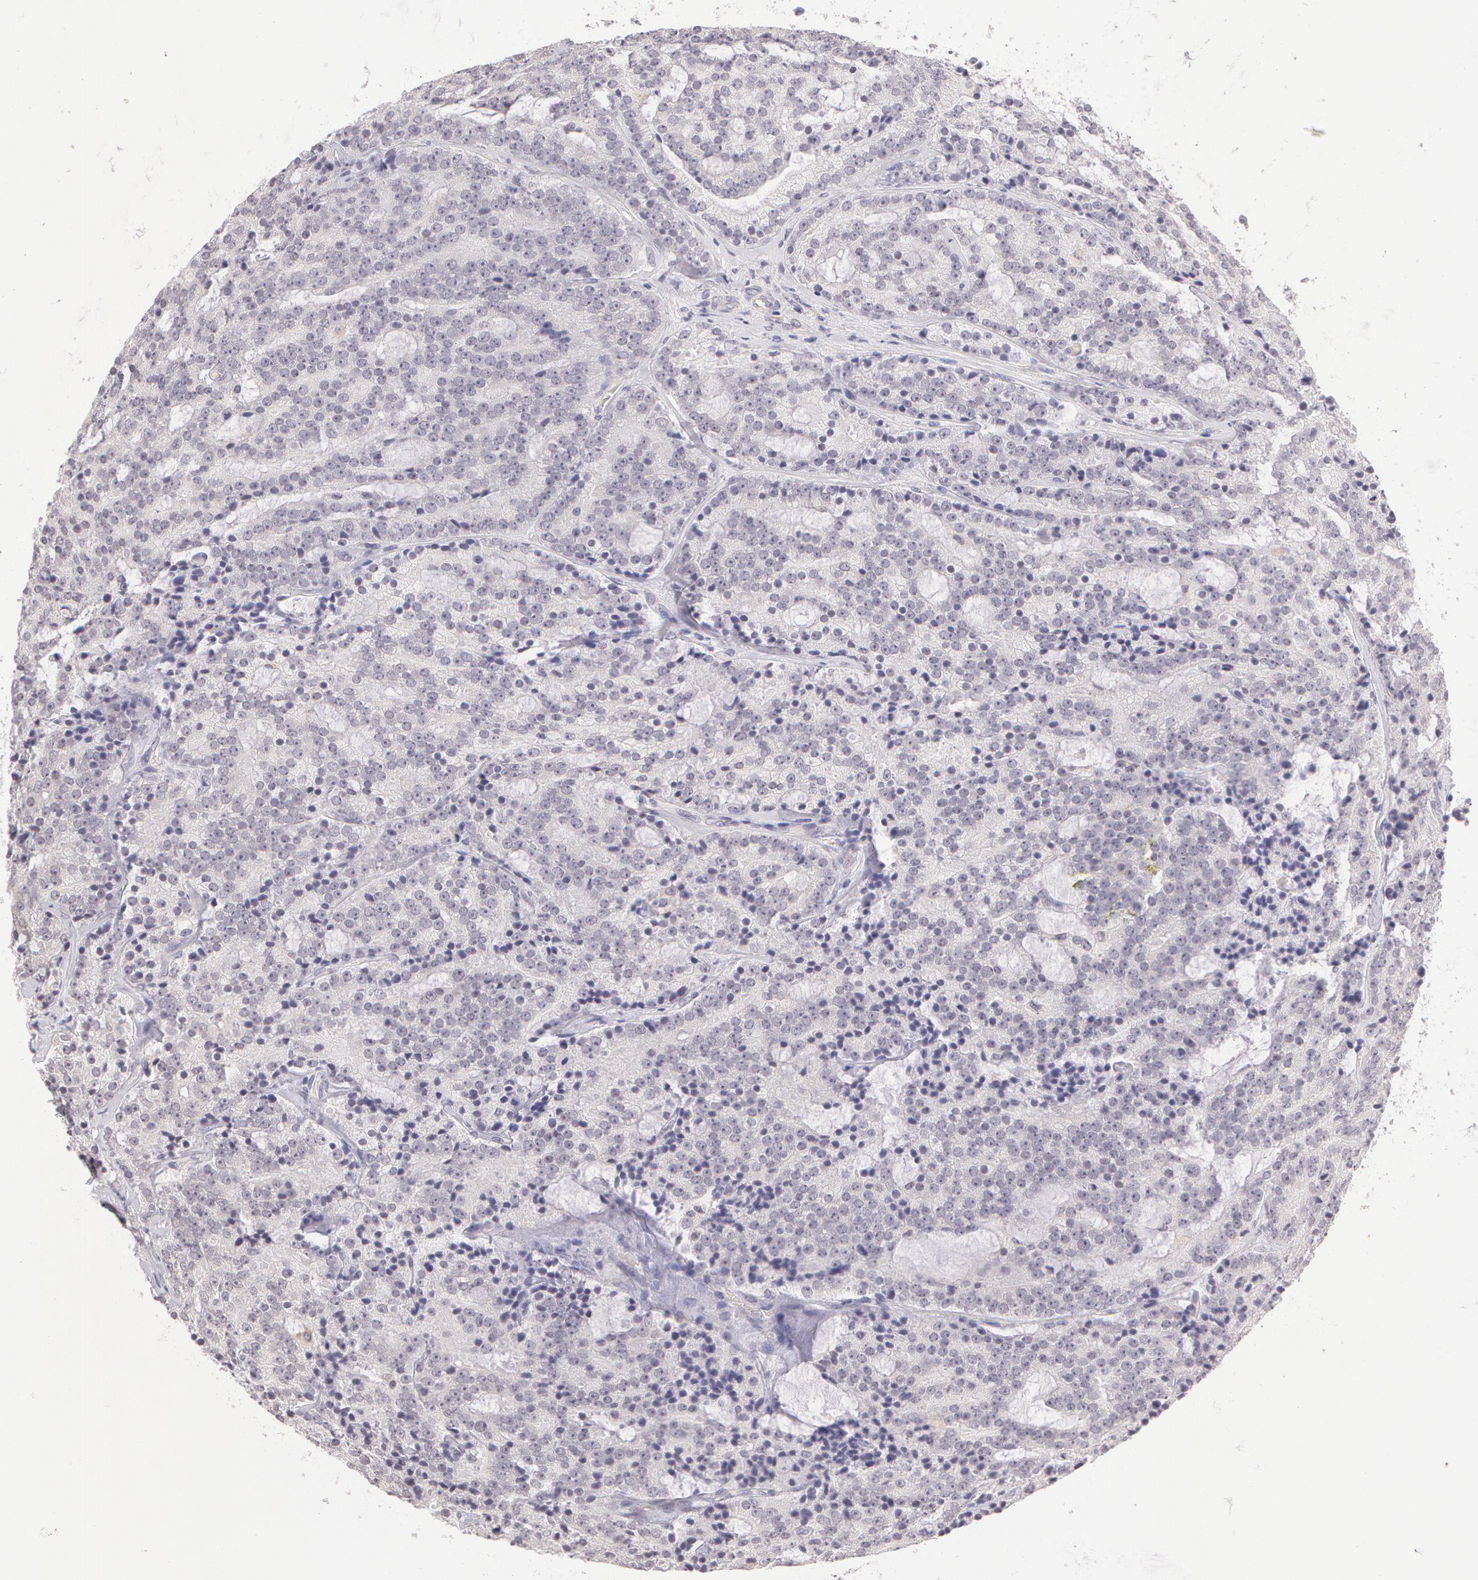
{"staining": {"intensity": "negative", "quantity": "none", "location": "none"}, "tissue": "prostate cancer", "cell_type": "Tumor cells", "image_type": "cancer", "snomed": [{"axis": "morphology", "description": "Adenocarcinoma, Medium grade"}, {"axis": "topography", "description": "Prostate"}], "caption": "IHC micrograph of human prostate cancer stained for a protein (brown), which shows no staining in tumor cells.", "gene": "ZNF597", "patient": {"sex": "male", "age": 65}}